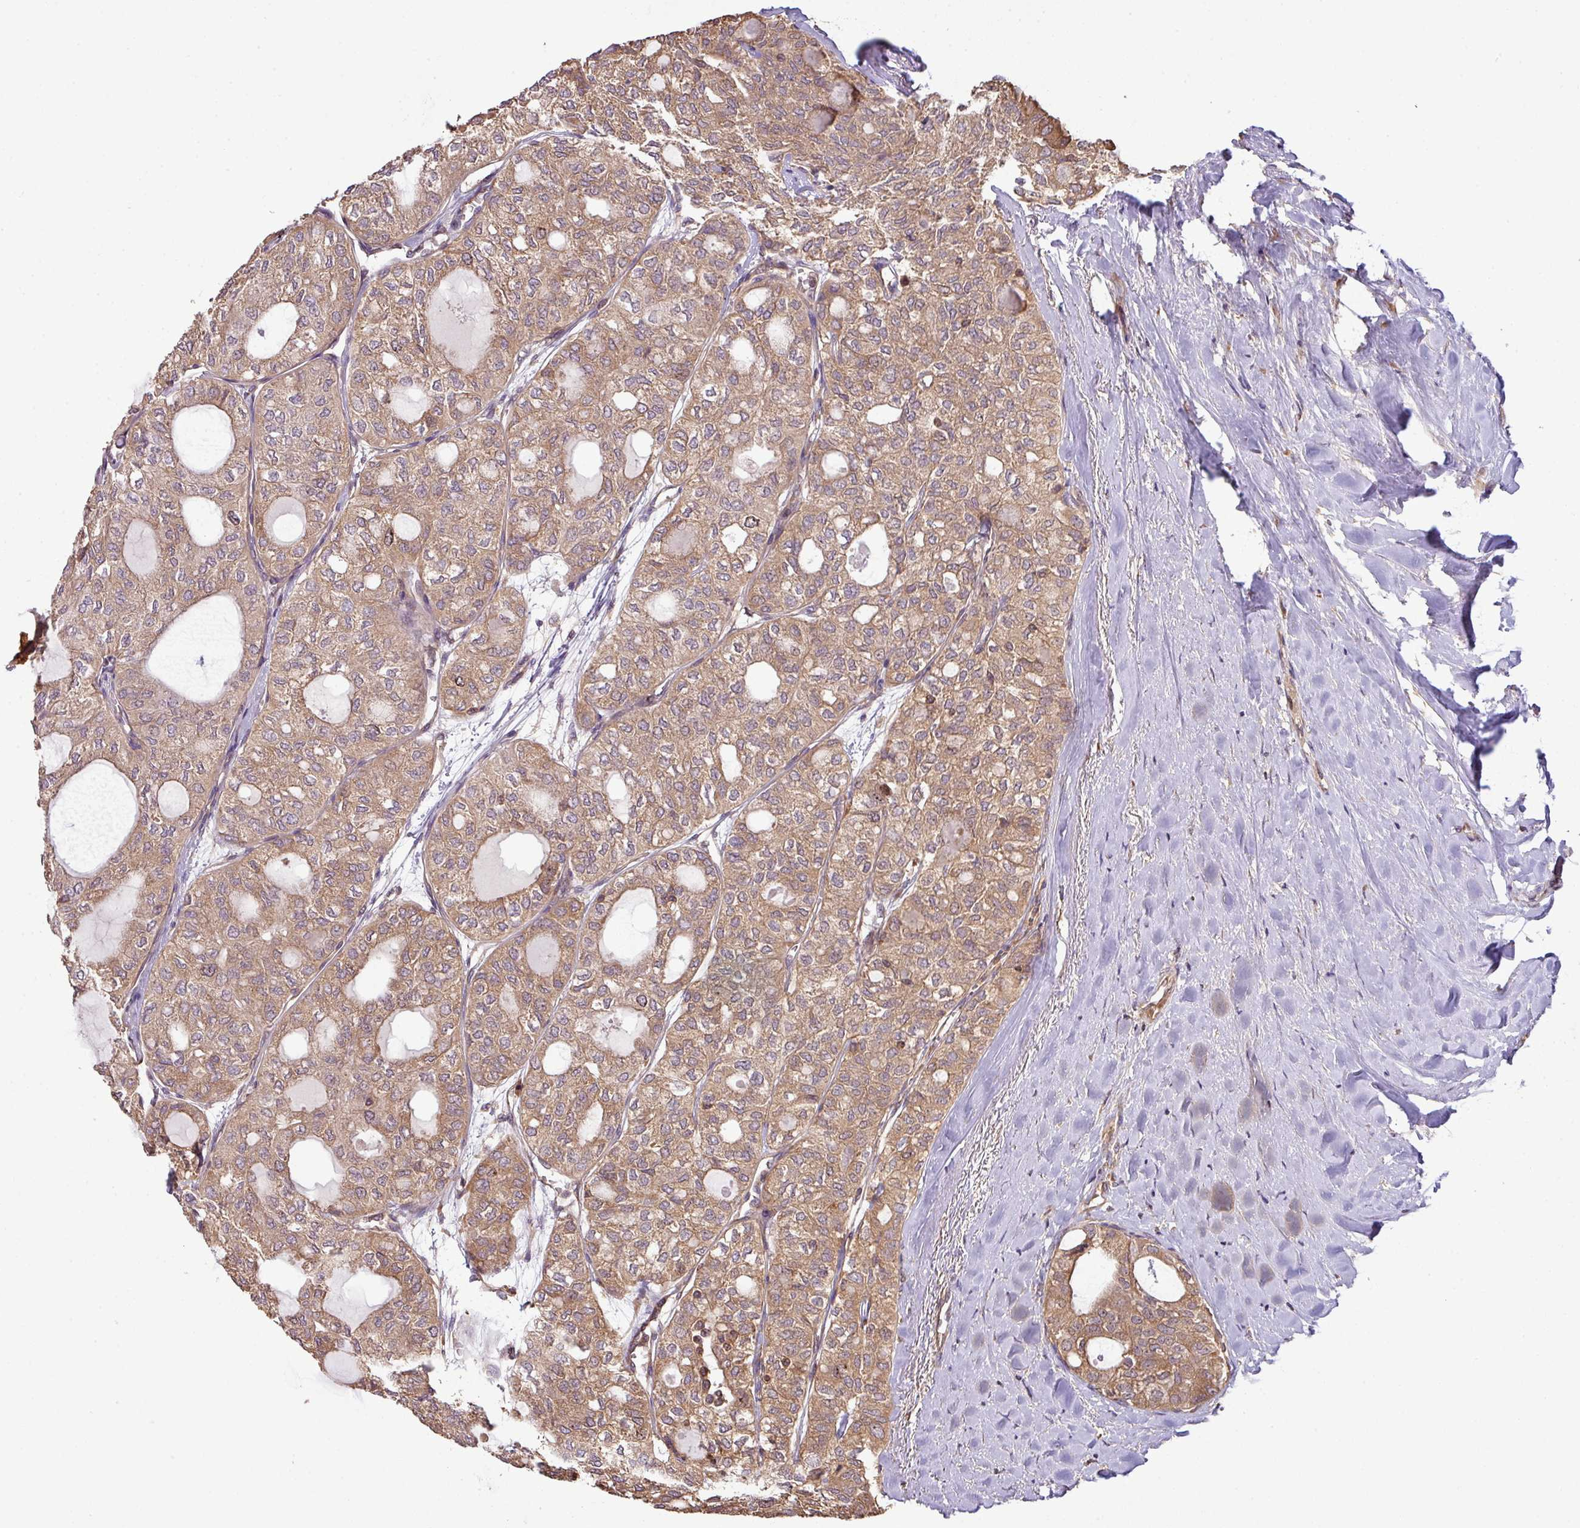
{"staining": {"intensity": "moderate", "quantity": ">75%", "location": "cytoplasmic/membranous"}, "tissue": "thyroid cancer", "cell_type": "Tumor cells", "image_type": "cancer", "snomed": [{"axis": "morphology", "description": "Follicular adenoma carcinoma, NOS"}, {"axis": "topography", "description": "Thyroid gland"}], "caption": "High-magnification brightfield microscopy of thyroid follicular adenoma carcinoma stained with DAB (brown) and counterstained with hematoxylin (blue). tumor cells exhibit moderate cytoplasmic/membranous staining is present in approximately>75% of cells. (DAB (3,3'-diaminobenzidine) IHC with brightfield microscopy, high magnification).", "gene": "VENTX", "patient": {"sex": "male", "age": 75}}